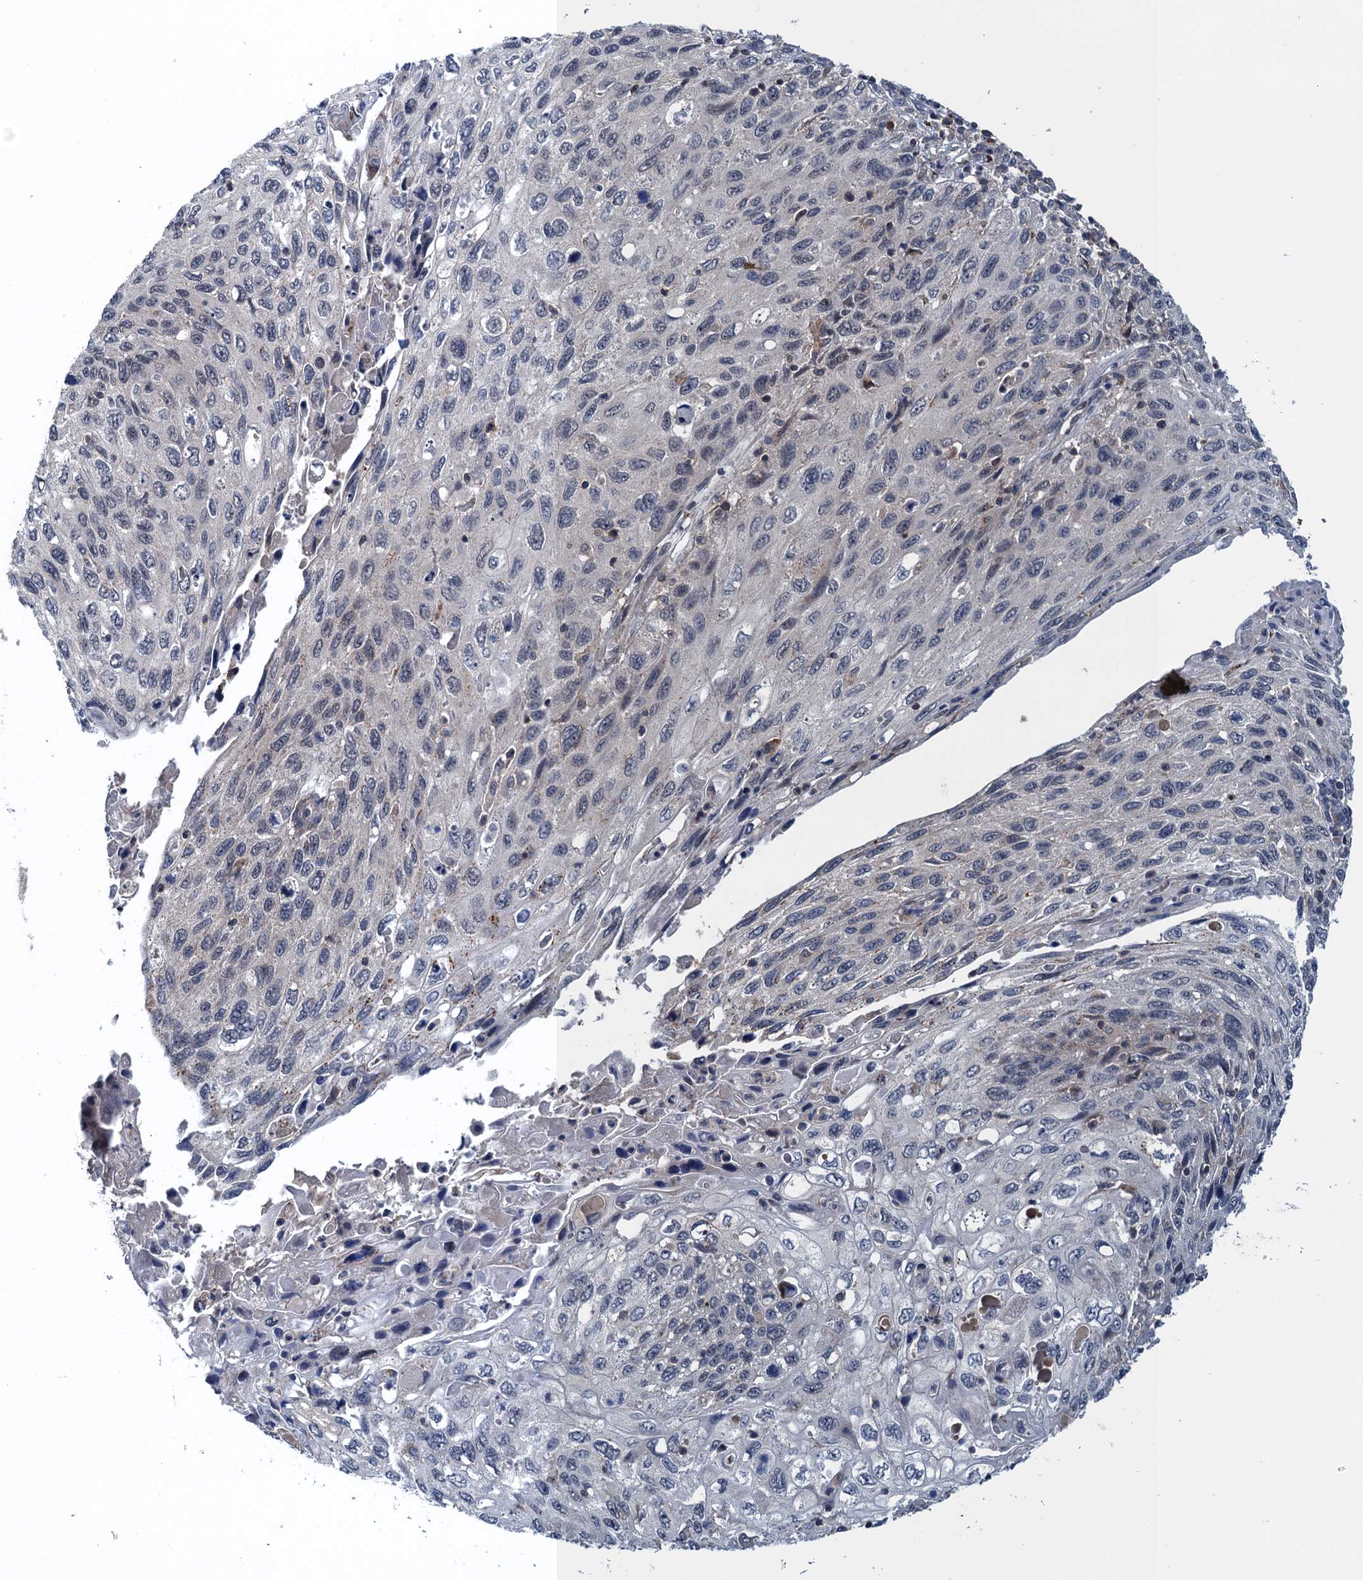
{"staining": {"intensity": "negative", "quantity": "none", "location": "none"}, "tissue": "cervical cancer", "cell_type": "Tumor cells", "image_type": "cancer", "snomed": [{"axis": "morphology", "description": "Squamous cell carcinoma, NOS"}, {"axis": "topography", "description": "Cervix"}], "caption": "The photomicrograph shows no staining of tumor cells in cervical cancer. Brightfield microscopy of immunohistochemistry stained with DAB (3,3'-diaminobenzidine) (brown) and hematoxylin (blue), captured at high magnification.", "gene": "RNF165", "patient": {"sex": "female", "age": 70}}